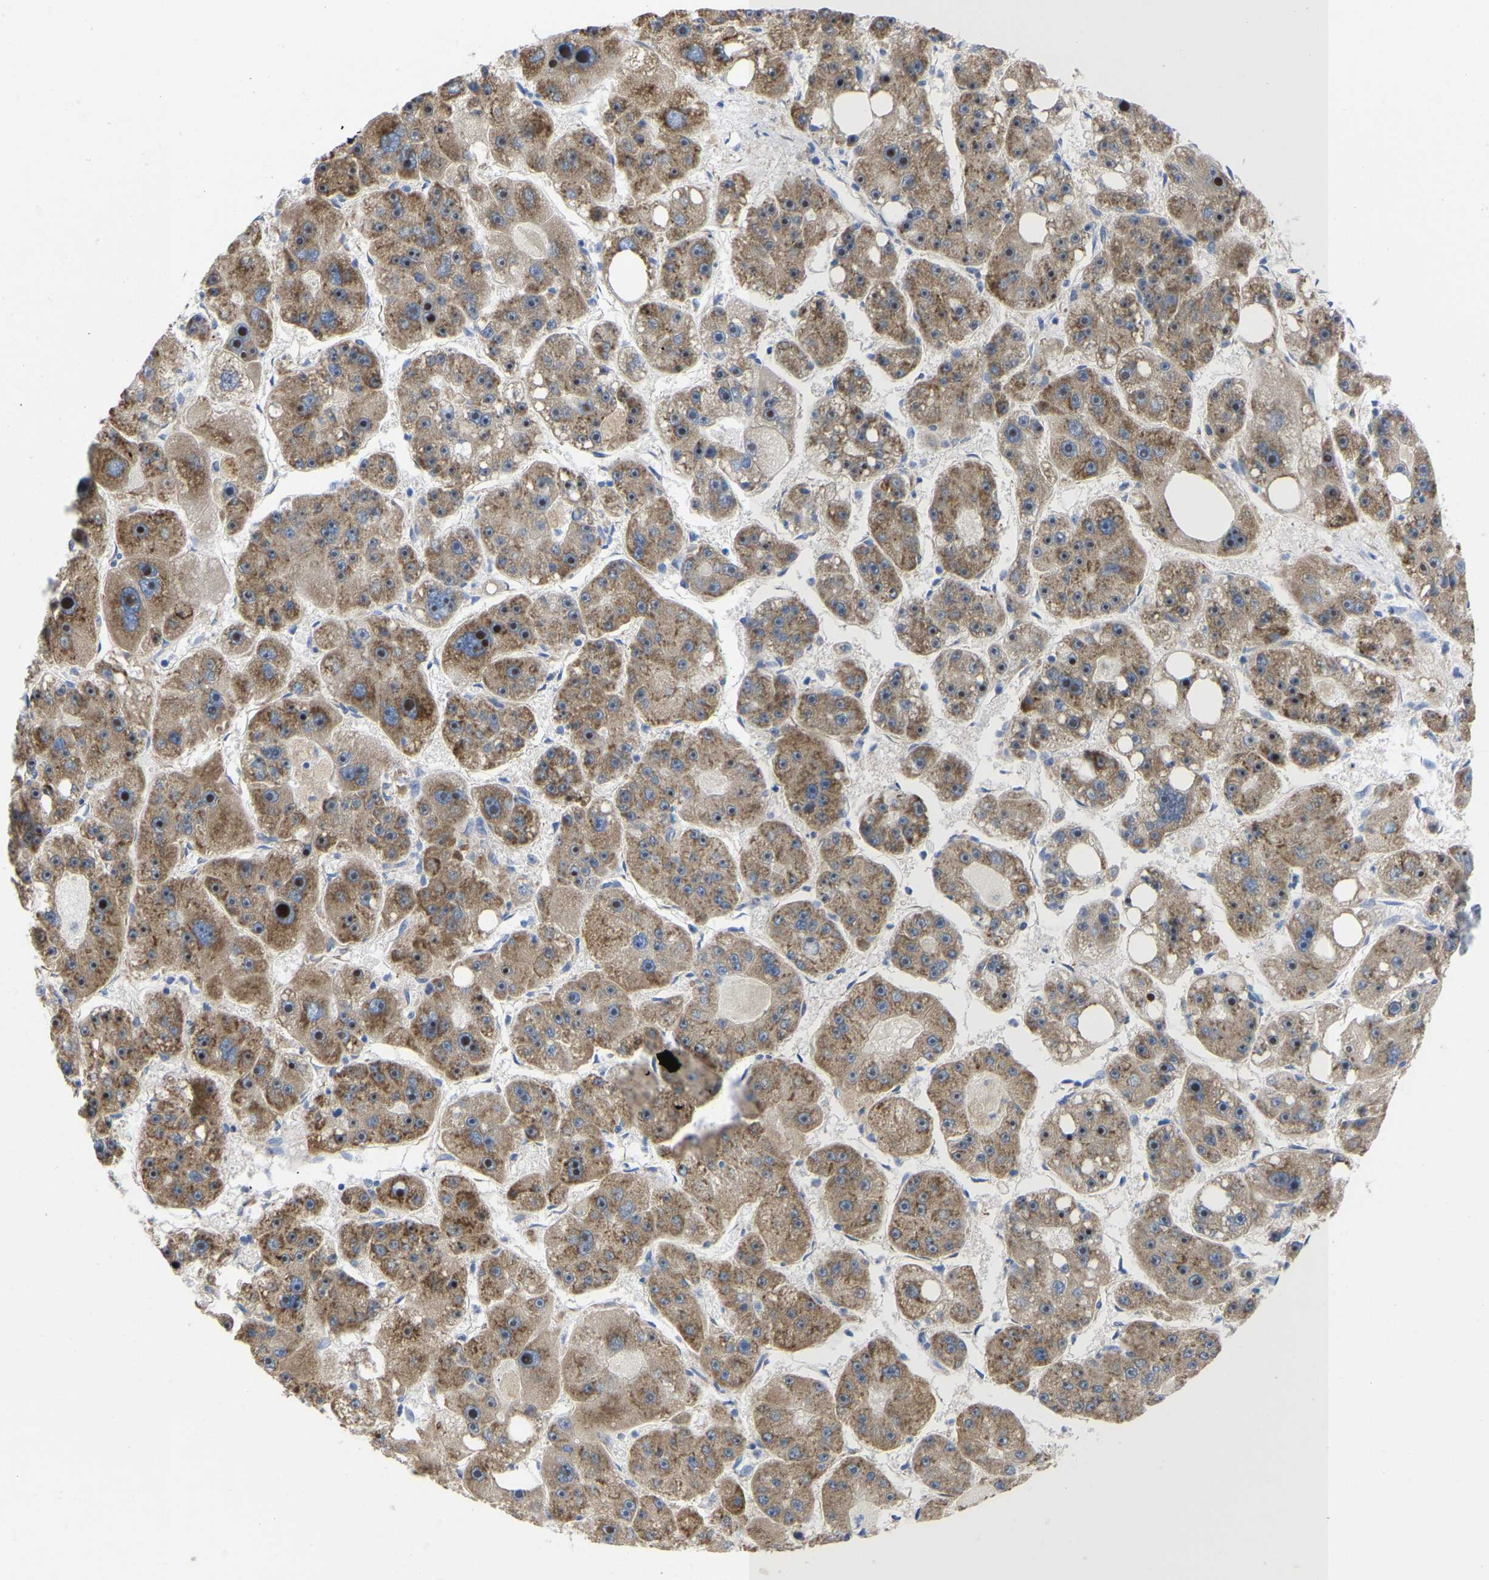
{"staining": {"intensity": "moderate", "quantity": ">75%", "location": "cytoplasmic/membranous,nuclear"}, "tissue": "liver cancer", "cell_type": "Tumor cells", "image_type": "cancer", "snomed": [{"axis": "morphology", "description": "Carcinoma, Hepatocellular, NOS"}, {"axis": "topography", "description": "Liver"}], "caption": "Liver hepatocellular carcinoma stained with immunohistochemistry reveals moderate cytoplasmic/membranous and nuclear expression in approximately >75% of tumor cells.", "gene": "ABCA10", "patient": {"sex": "female", "age": 61}}